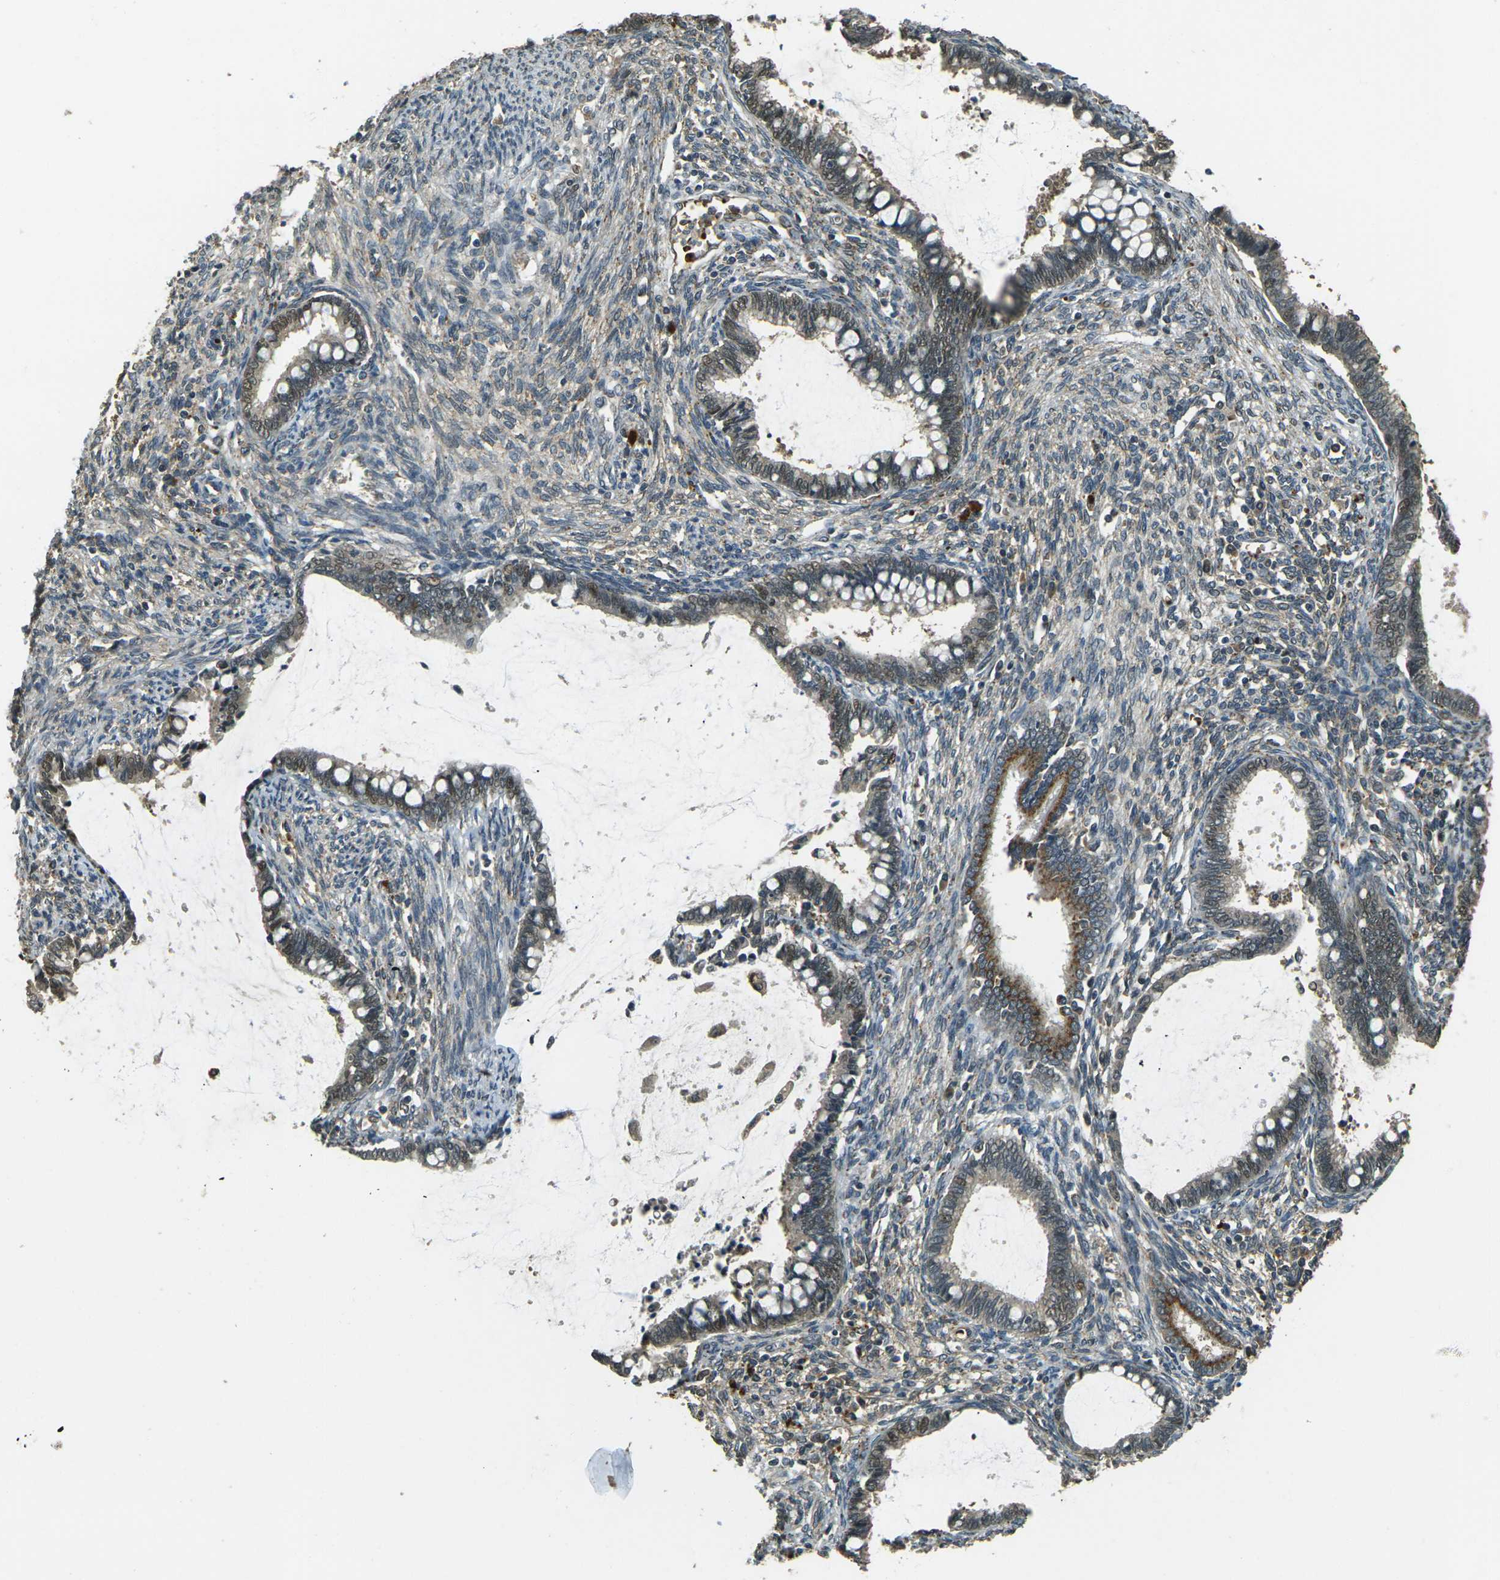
{"staining": {"intensity": "weak", "quantity": ">75%", "location": "cytoplasmic/membranous,nuclear"}, "tissue": "cervical cancer", "cell_type": "Tumor cells", "image_type": "cancer", "snomed": [{"axis": "morphology", "description": "Adenocarcinoma, NOS"}, {"axis": "topography", "description": "Cervix"}], "caption": "Immunohistochemistry (DAB (3,3'-diaminobenzidine)) staining of human cervical adenocarcinoma displays weak cytoplasmic/membranous and nuclear protein staining in about >75% of tumor cells.", "gene": "TOR1A", "patient": {"sex": "female", "age": 44}}